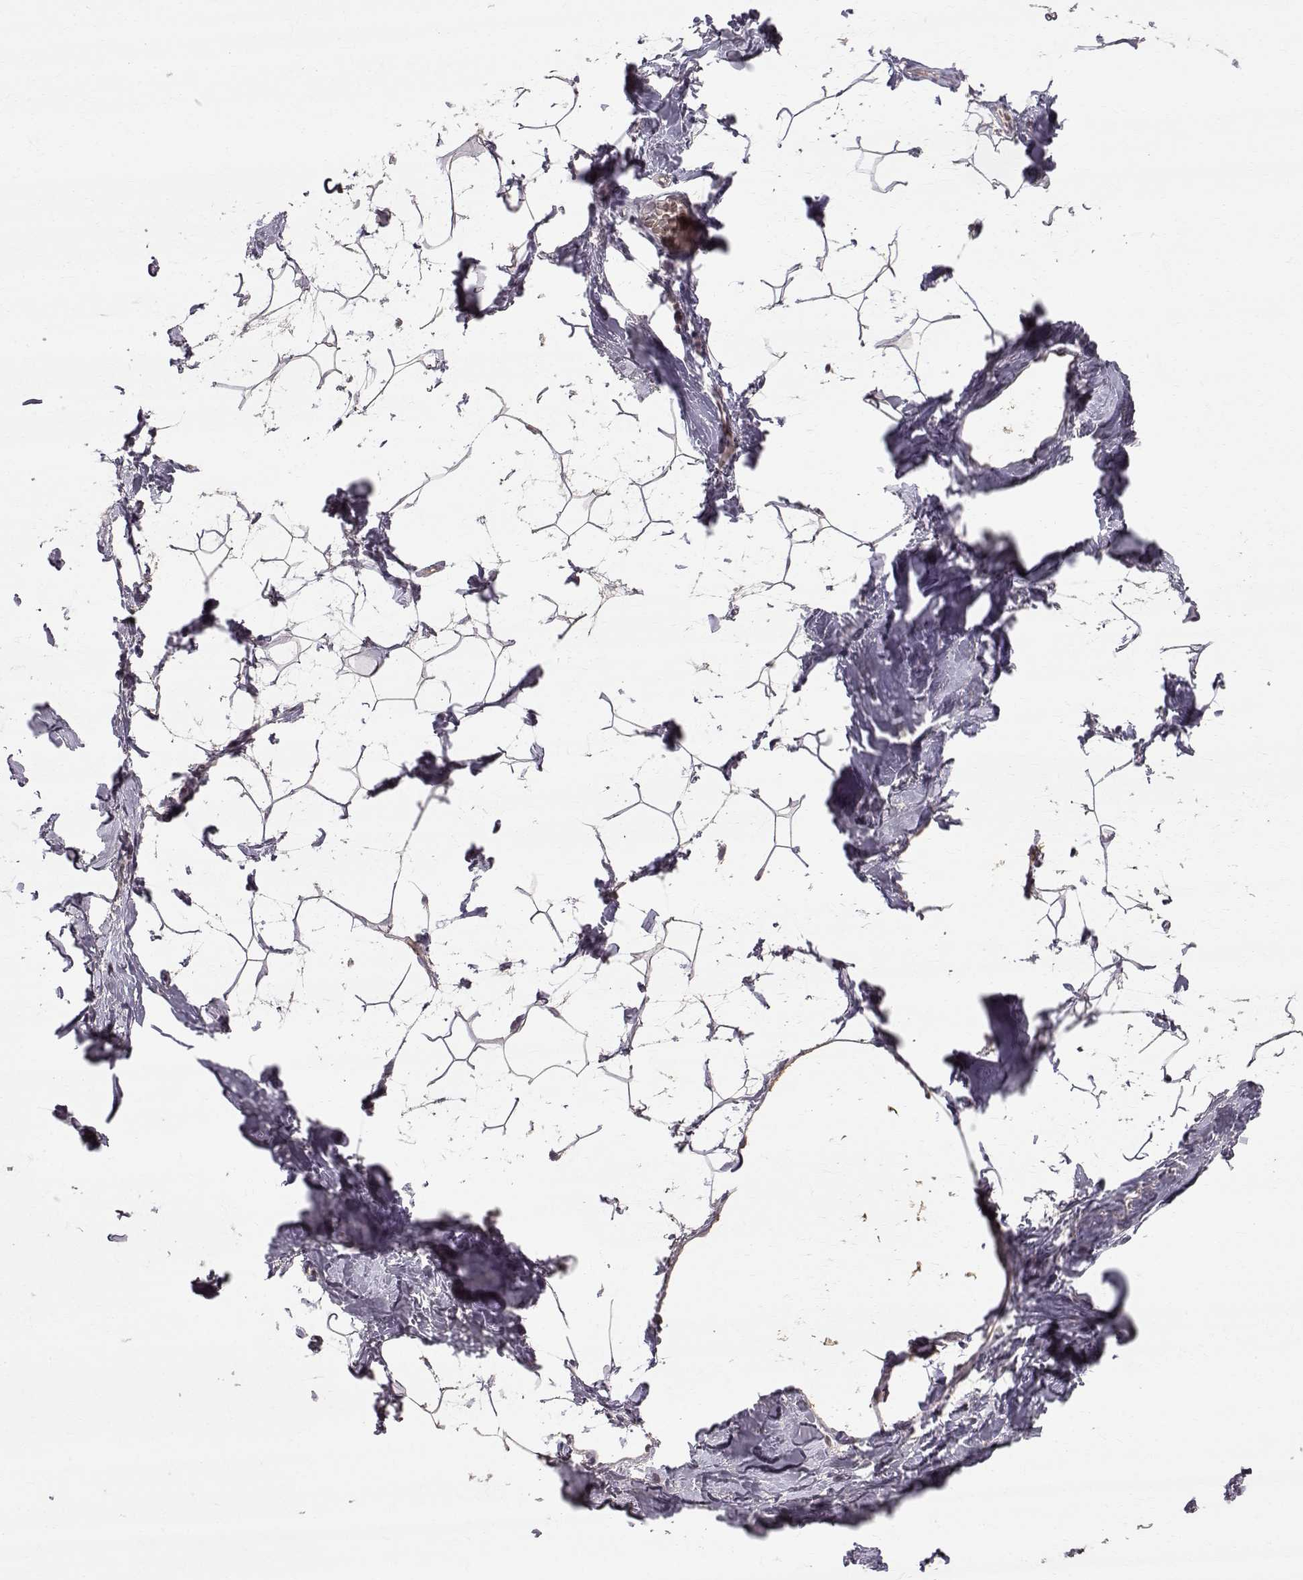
{"staining": {"intensity": "negative", "quantity": "none", "location": "none"}, "tissue": "breast", "cell_type": "Adipocytes", "image_type": "normal", "snomed": [{"axis": "morphology", "description": "Normal tissue, NOS"}, {"axis": "topography", "description": "Breast"}], "caption": "Immunohistochemistry (IHC) histopathology image of unremarkable human breast stained for a protein (brown), which demonstrates no positivity in adipocytes. (DAB (3,3'-diaminobenzidine) immunohistochemistry visualized using brightfield microscopy, high magnification).", "gene": "RPP38", "patient": {"sex": "female", "age": 32}}